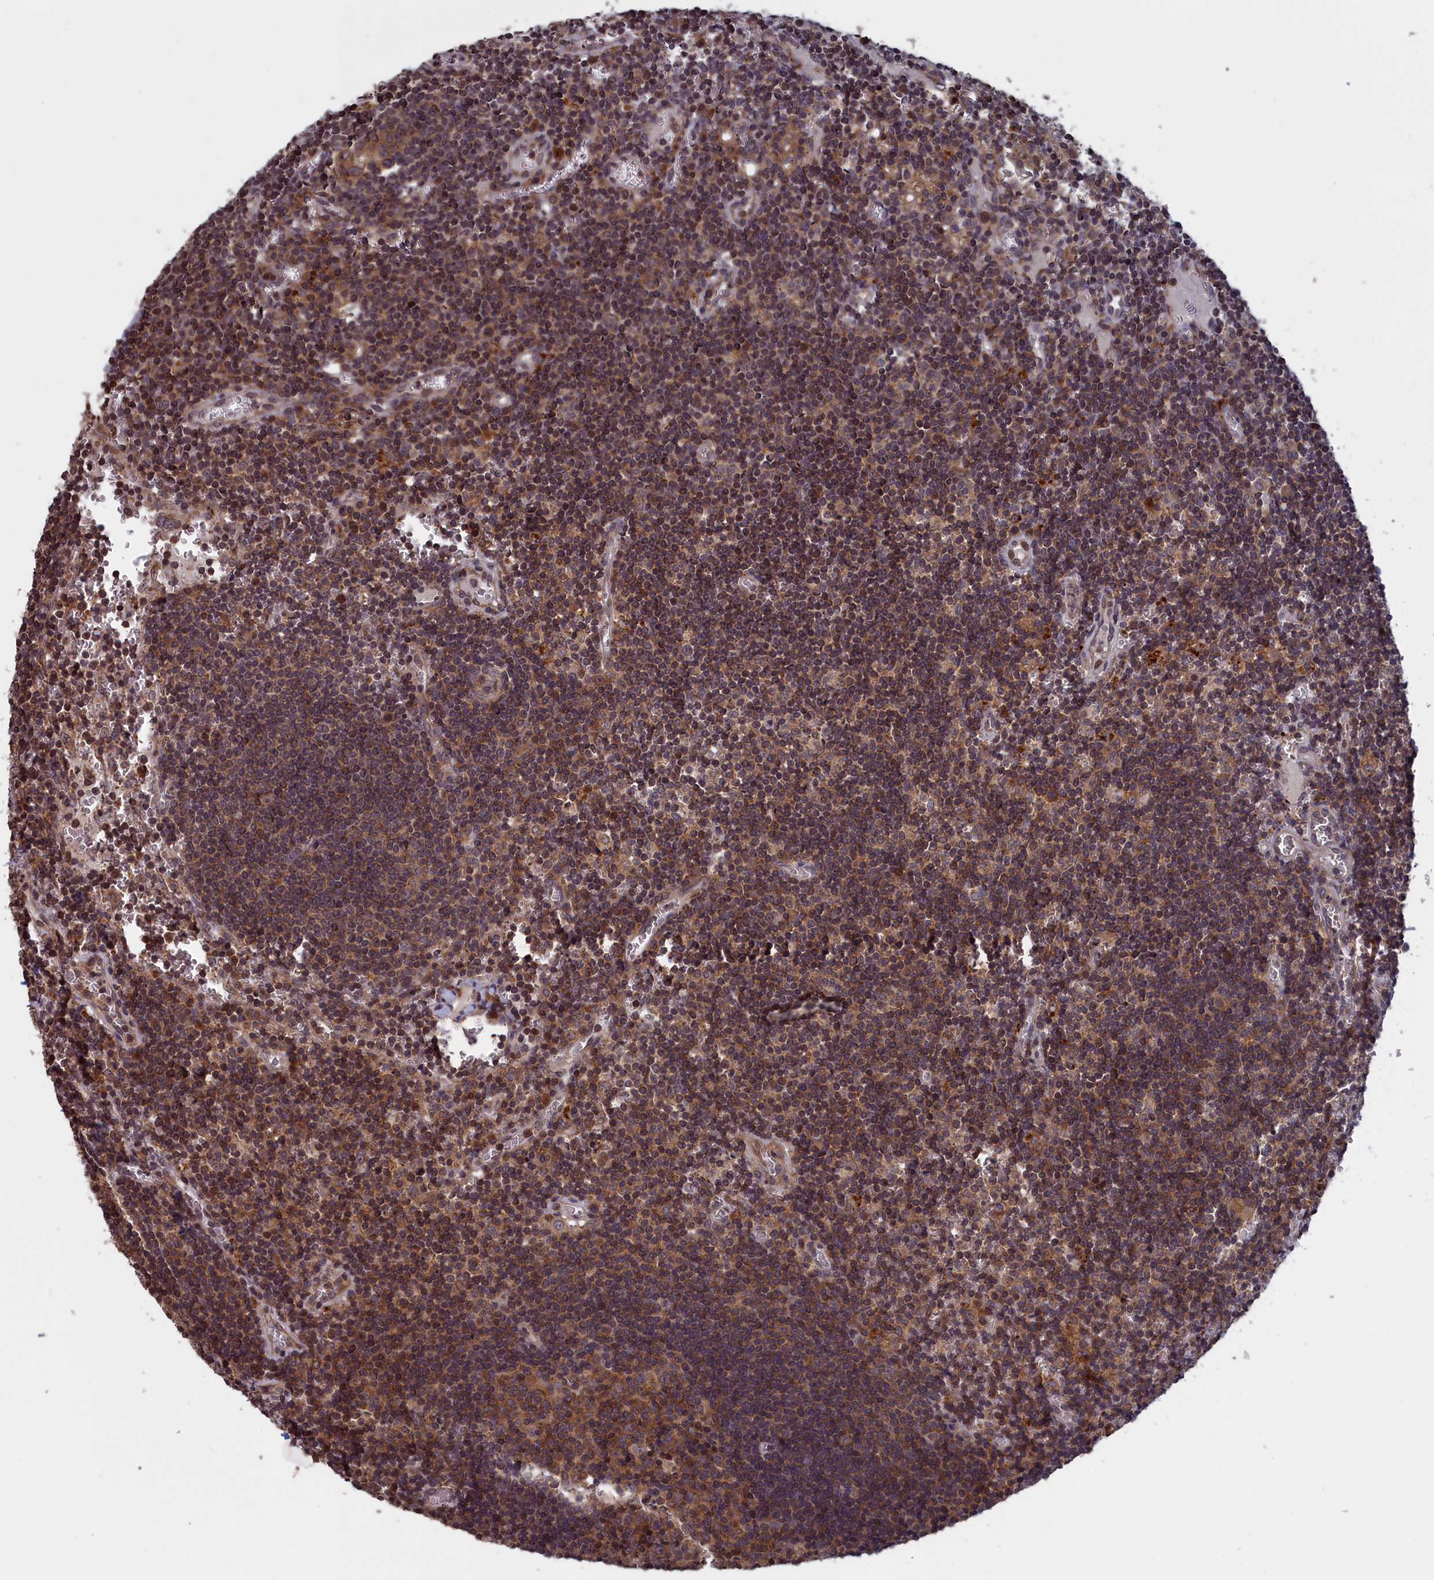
{"staining": {"intensity": "moderate", "quantity": ">75%", "location": "cytoplasmic/membranous"}, "tissue": "lymph node", "cell_type": "Germinal center cells", "image_type": "normal", "snomed": [{"axis": "morphology", "description": "Normal tissue, NOS"}, {"axis": "topography", "description": "Lymph node"}], "caption": "Approximately >75% of germinal center cells in normal lymph node demonstrate moderate cytoplasmic/membranous protein expression as visualized by brown immunohistochemical staining.", "gene": "CACTIN", "patient": {"sex": "female", "age": 73}}